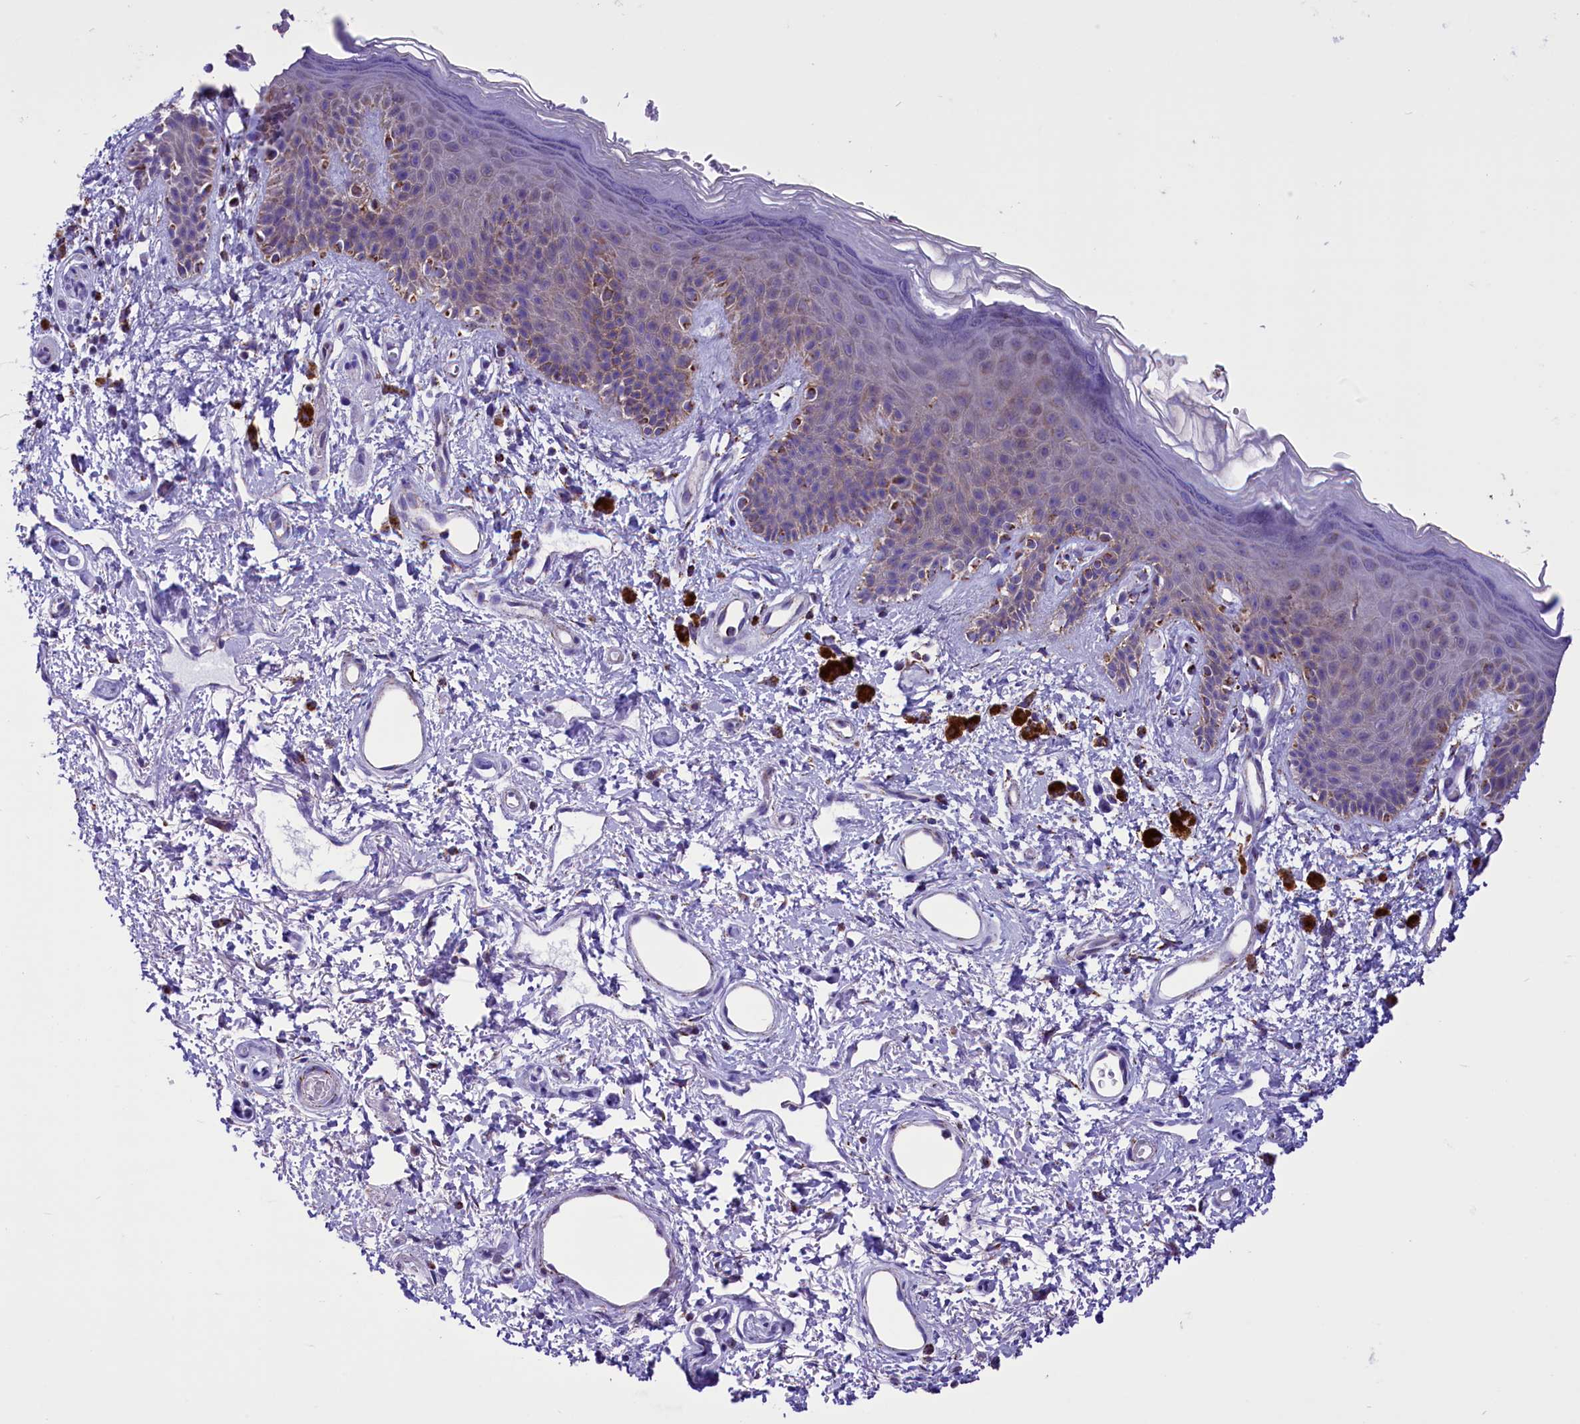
{"staining": {"intensity": "moderate", "quantity": "<25%", "location": "cytoplasmic/membranous"}, "tissue": "skin", "cell_type": "Epidermal cells", "image_type": "normal", "snomed": [{"axis": "morphology", "description": "Normal tissue, NOS"}, {"axis": "topography", "description": "Anal"}], "caption": "Moderate cytoplasmic/membranous positivity is identified in approximately <25% of epidermal cells in normal skin.", "gene": "ICA1L", "patient": {"sex": "female", "age": 46}}